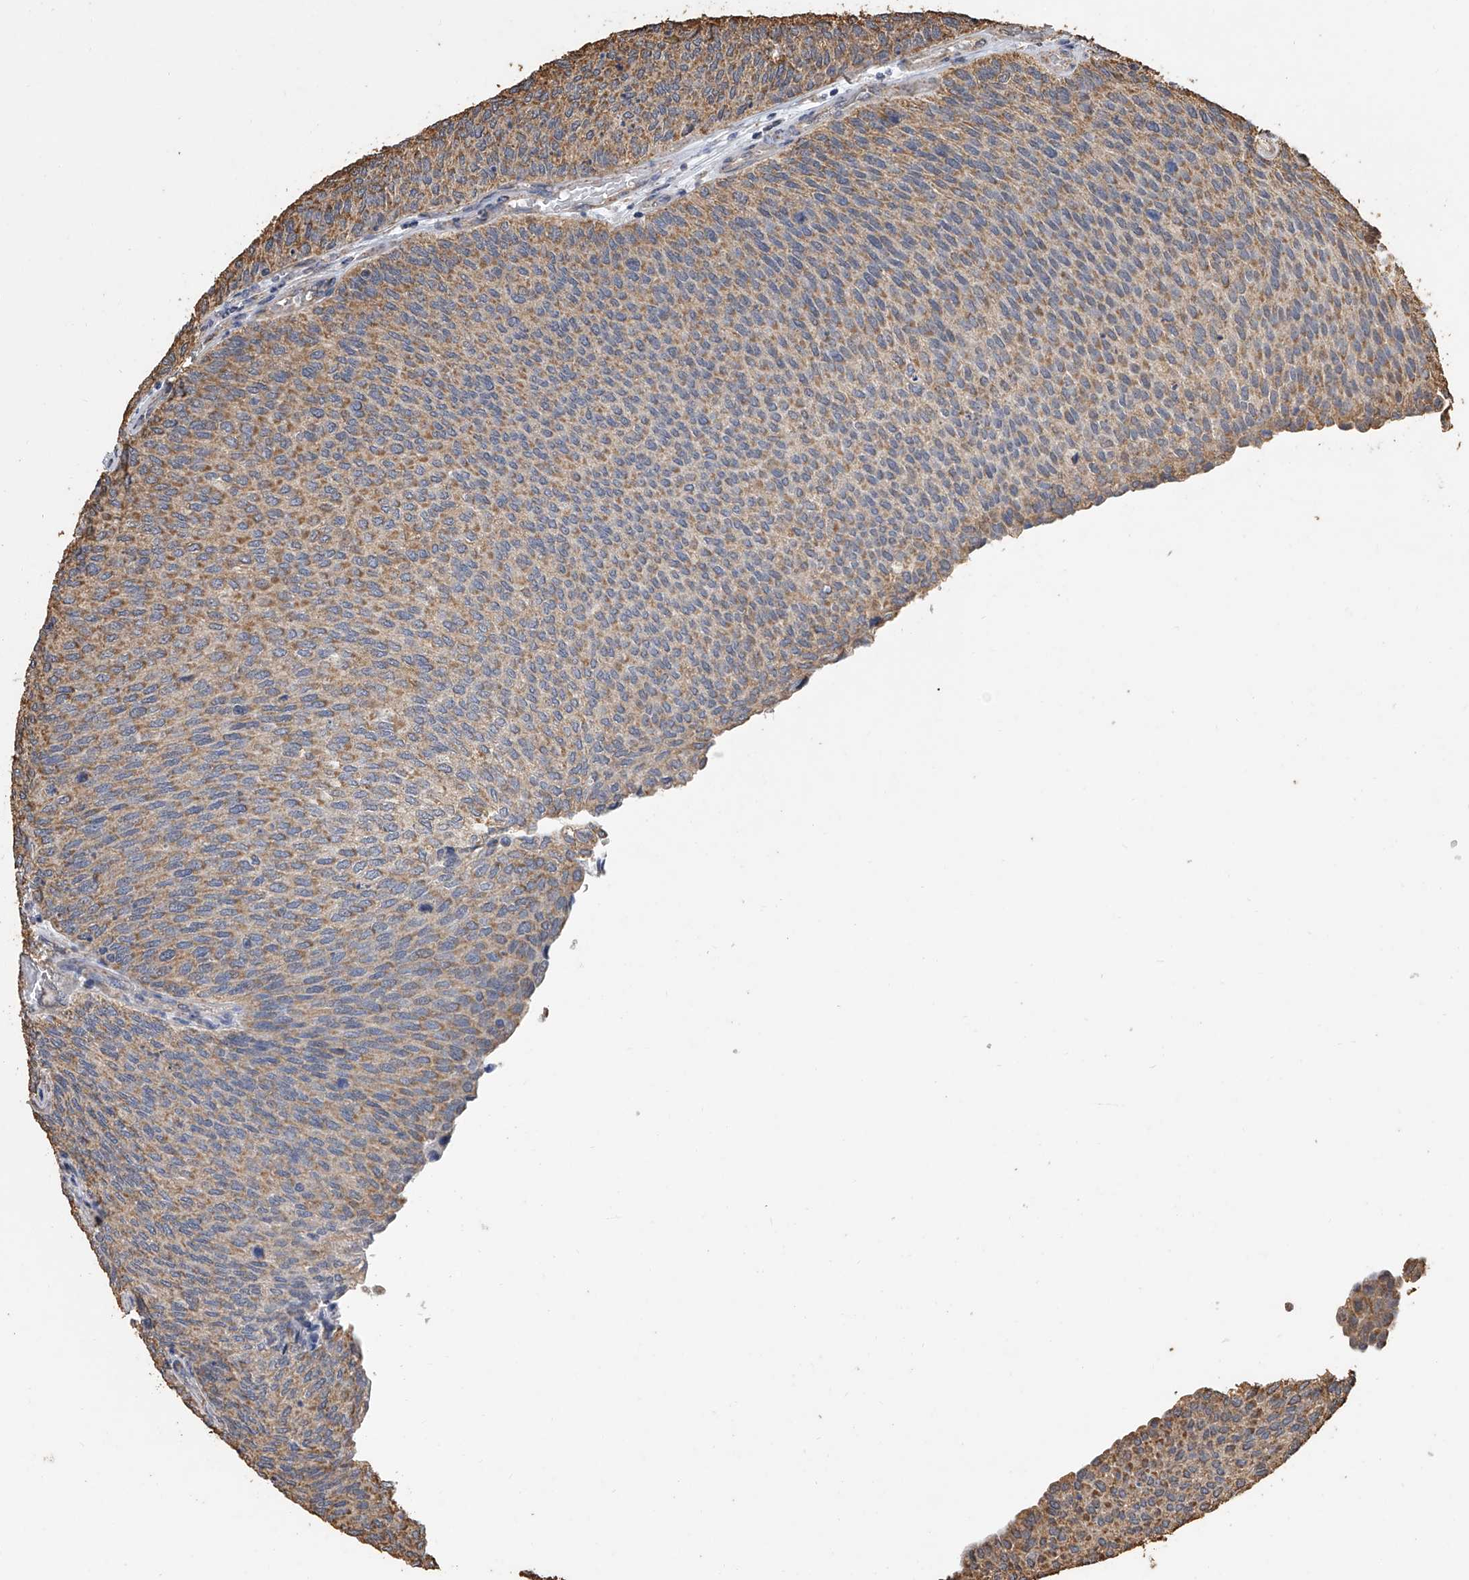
{"staining": {"intensity": "moderate", "quantity": ">75%", "location": "cytoplasmic/membranous"}, "tissue": "urothelial cancer", "cell_type": "Tumor cells", "image_type": "cancer", "snomed": [{"axis": "morphology", "description": "Urothelial carcinoma, Low grade"}, {"axis": "topography", "description": "Urinary bladder"}], "caption": "Urothelial cancer stained with immunohistochemistry demonstrates moderate cytoplasmic/membranous positivity in approximately >75% of tumor cells. The staining was performed using DAB, with brown indicating positive protein expression. Nuclei are stained blue with hematoxylin.", "gene": "MRPL28", "patient": {"sex": "female", "age": 79}}